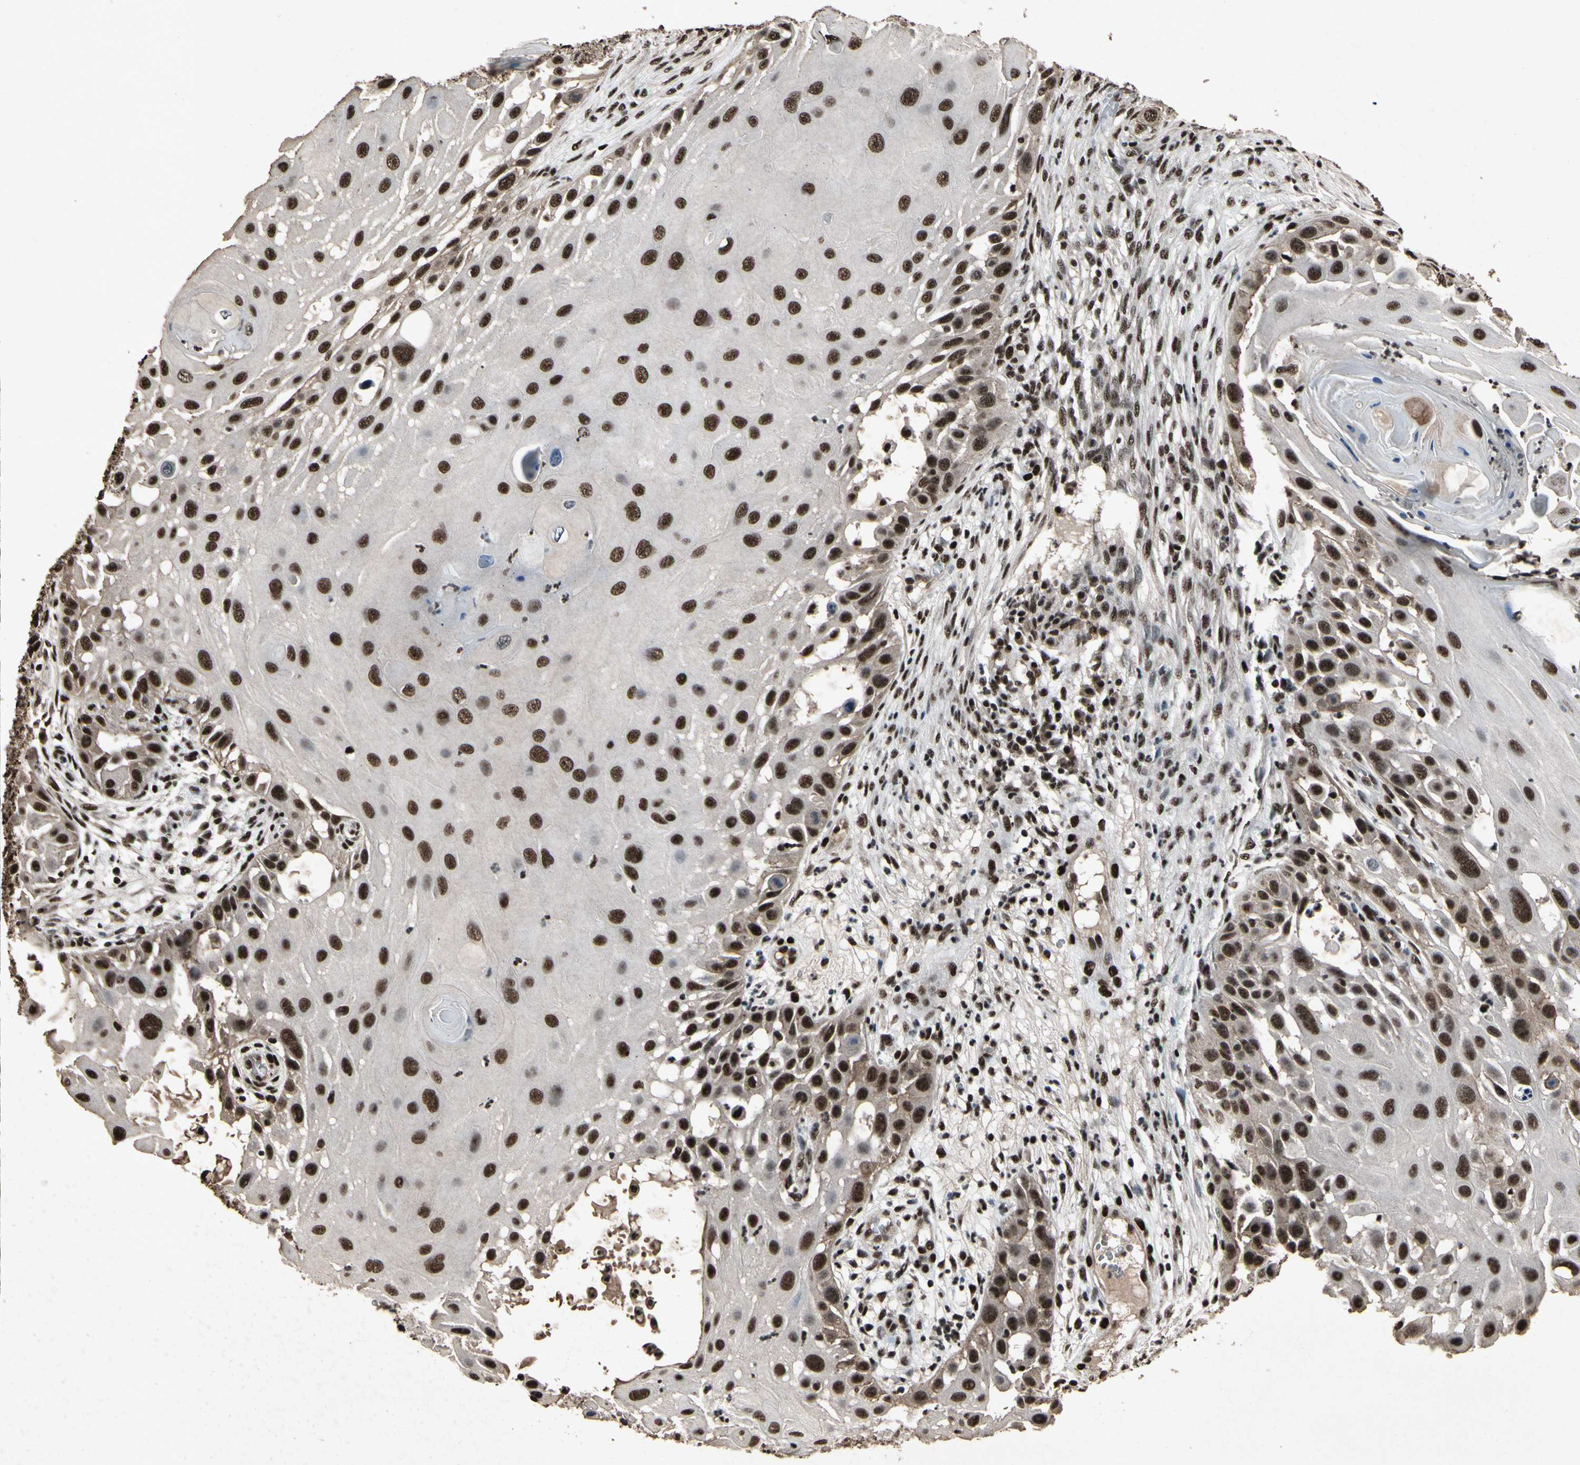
{"staining": {"intensity": "strong", "quantity": ">75%", "location": "nuclear"}, "tissue": "skin cancer", "cell_type": "Tumor cells", "image_type": "cancer", "snomed": [{"axis": "morphology", "description": "Squamous cell carcinoma, NOS"}, {"axis": "topography", "description": "Skin"}], "caption": "Human squamous cell carcinoma (skin) stained with a brown dye demonstrates strong nuclear positive expression in about >75% of tumor cells.", "gene": "TBX2", "patient": {"sex": "female", "age": 44}}